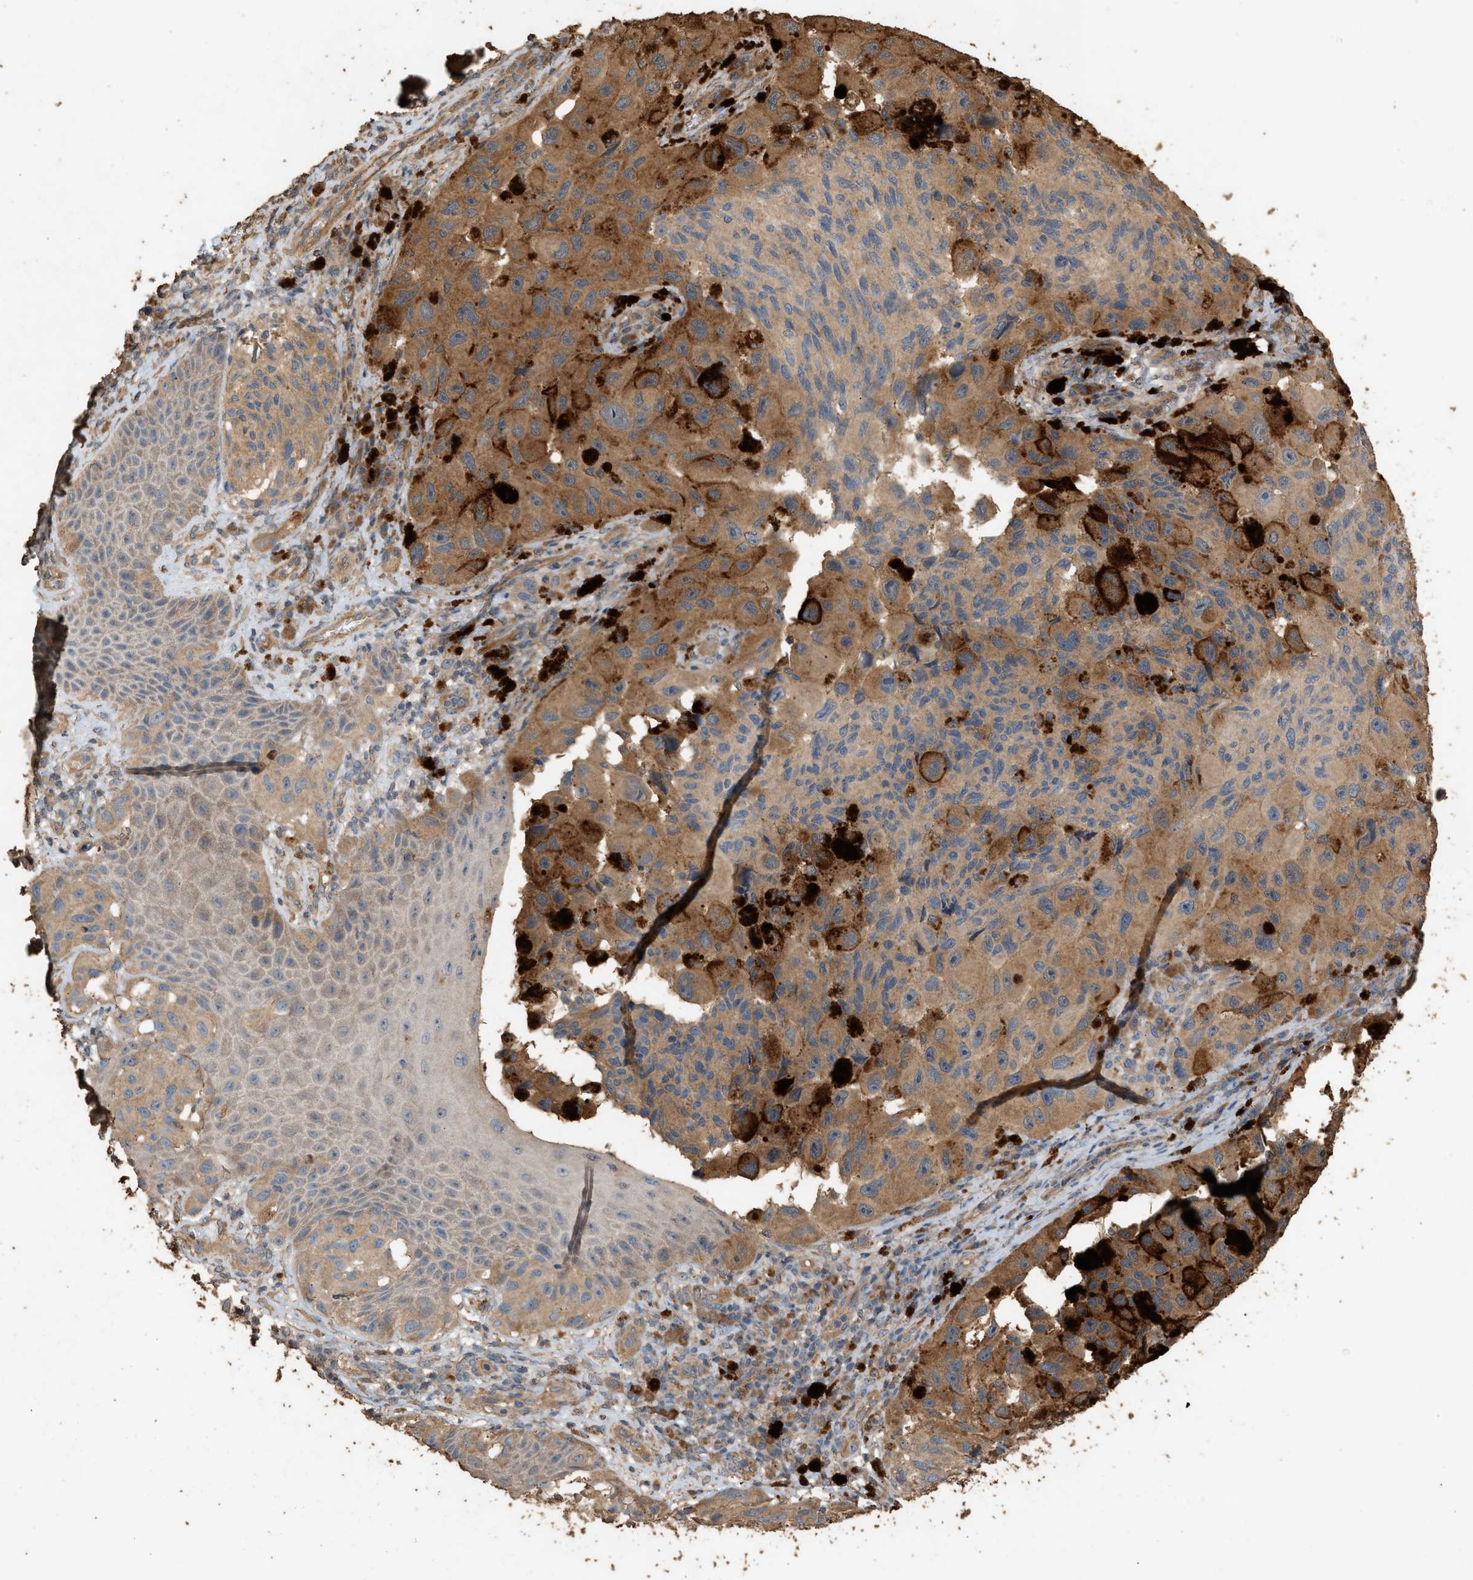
{"staining": {"intensity": "moderate", "quantity": ">75%", "location": "cytoplasmic/membranous"}, "tissue": "melanoma", "cell_type": "Tumor cells", "image_type": "cancer", "snomed": [{"axis": "morphology", "description": "Malignant melanoma, NOS"}, {"axis": "topography", "description": "Skin"}], "caption": "Malignant melanoma tissue reveals moderate cytoplasmic/membranous positivity in approximately >75% of tumor cells, visualized by immunohistochemistry.", "gene": "DCAF7", "patient": {"sex": "female", "age": 73}}